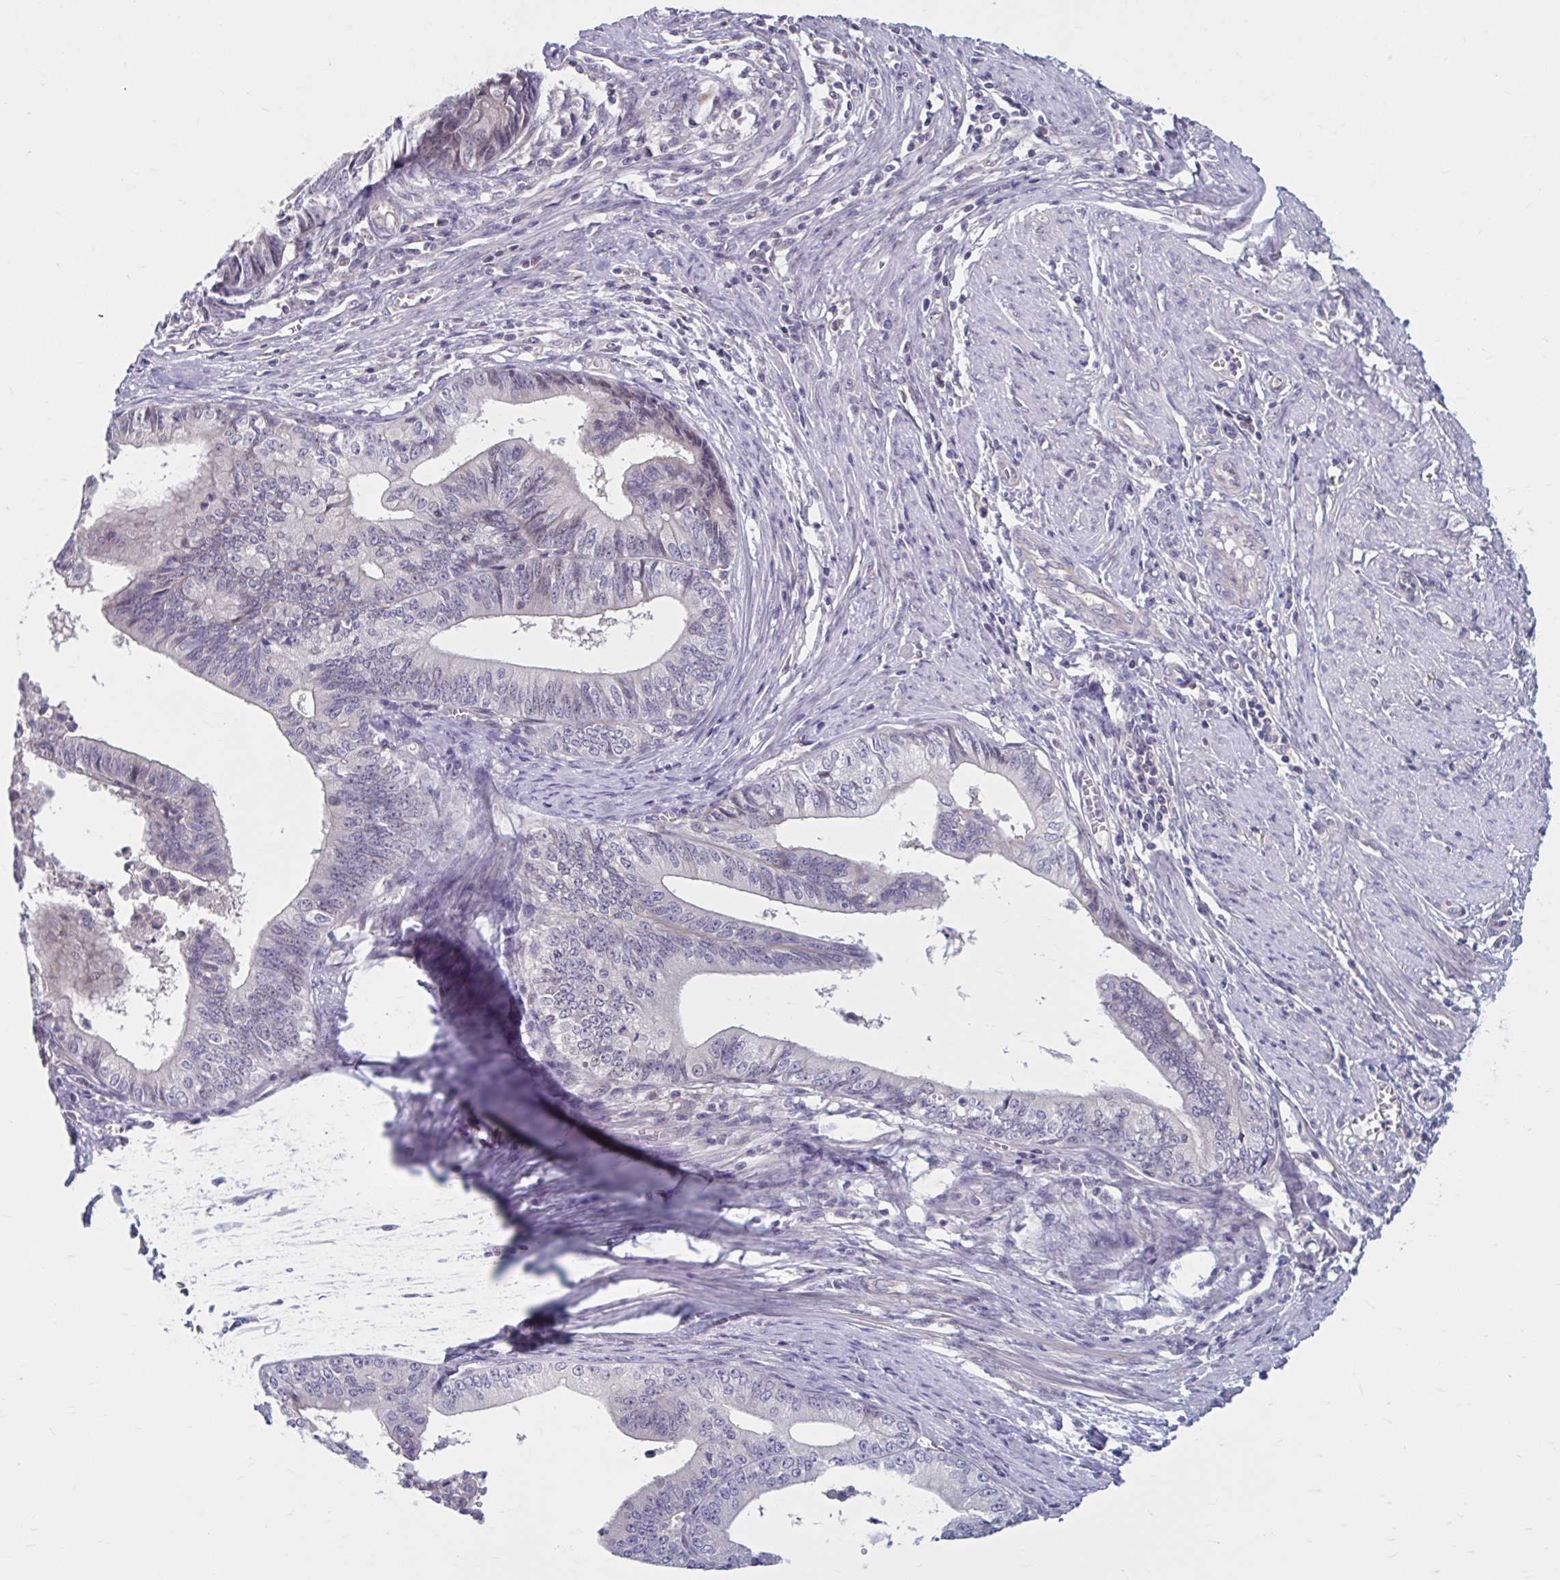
{"staining": {"intensity": "negative", "quantity": "none", "location": "none"}, "tissue": "endometrial cancer", "cell_type": "Tumor cells", "image_type": "cancer", "snomed": [{"axis": "morphology", "description": "Adenocarcinoma, NOS"}, {"axis": "topography", "description": "Endometrium"}], "caption": "Immunohistochemistry (IHC) histopathology image of endometrial adenocarcinoma stained for a protein (brown), which exhibits no expression in tumor cells.", "gene": "CHST3", "patient": {"sex": "female", "age": 65}}